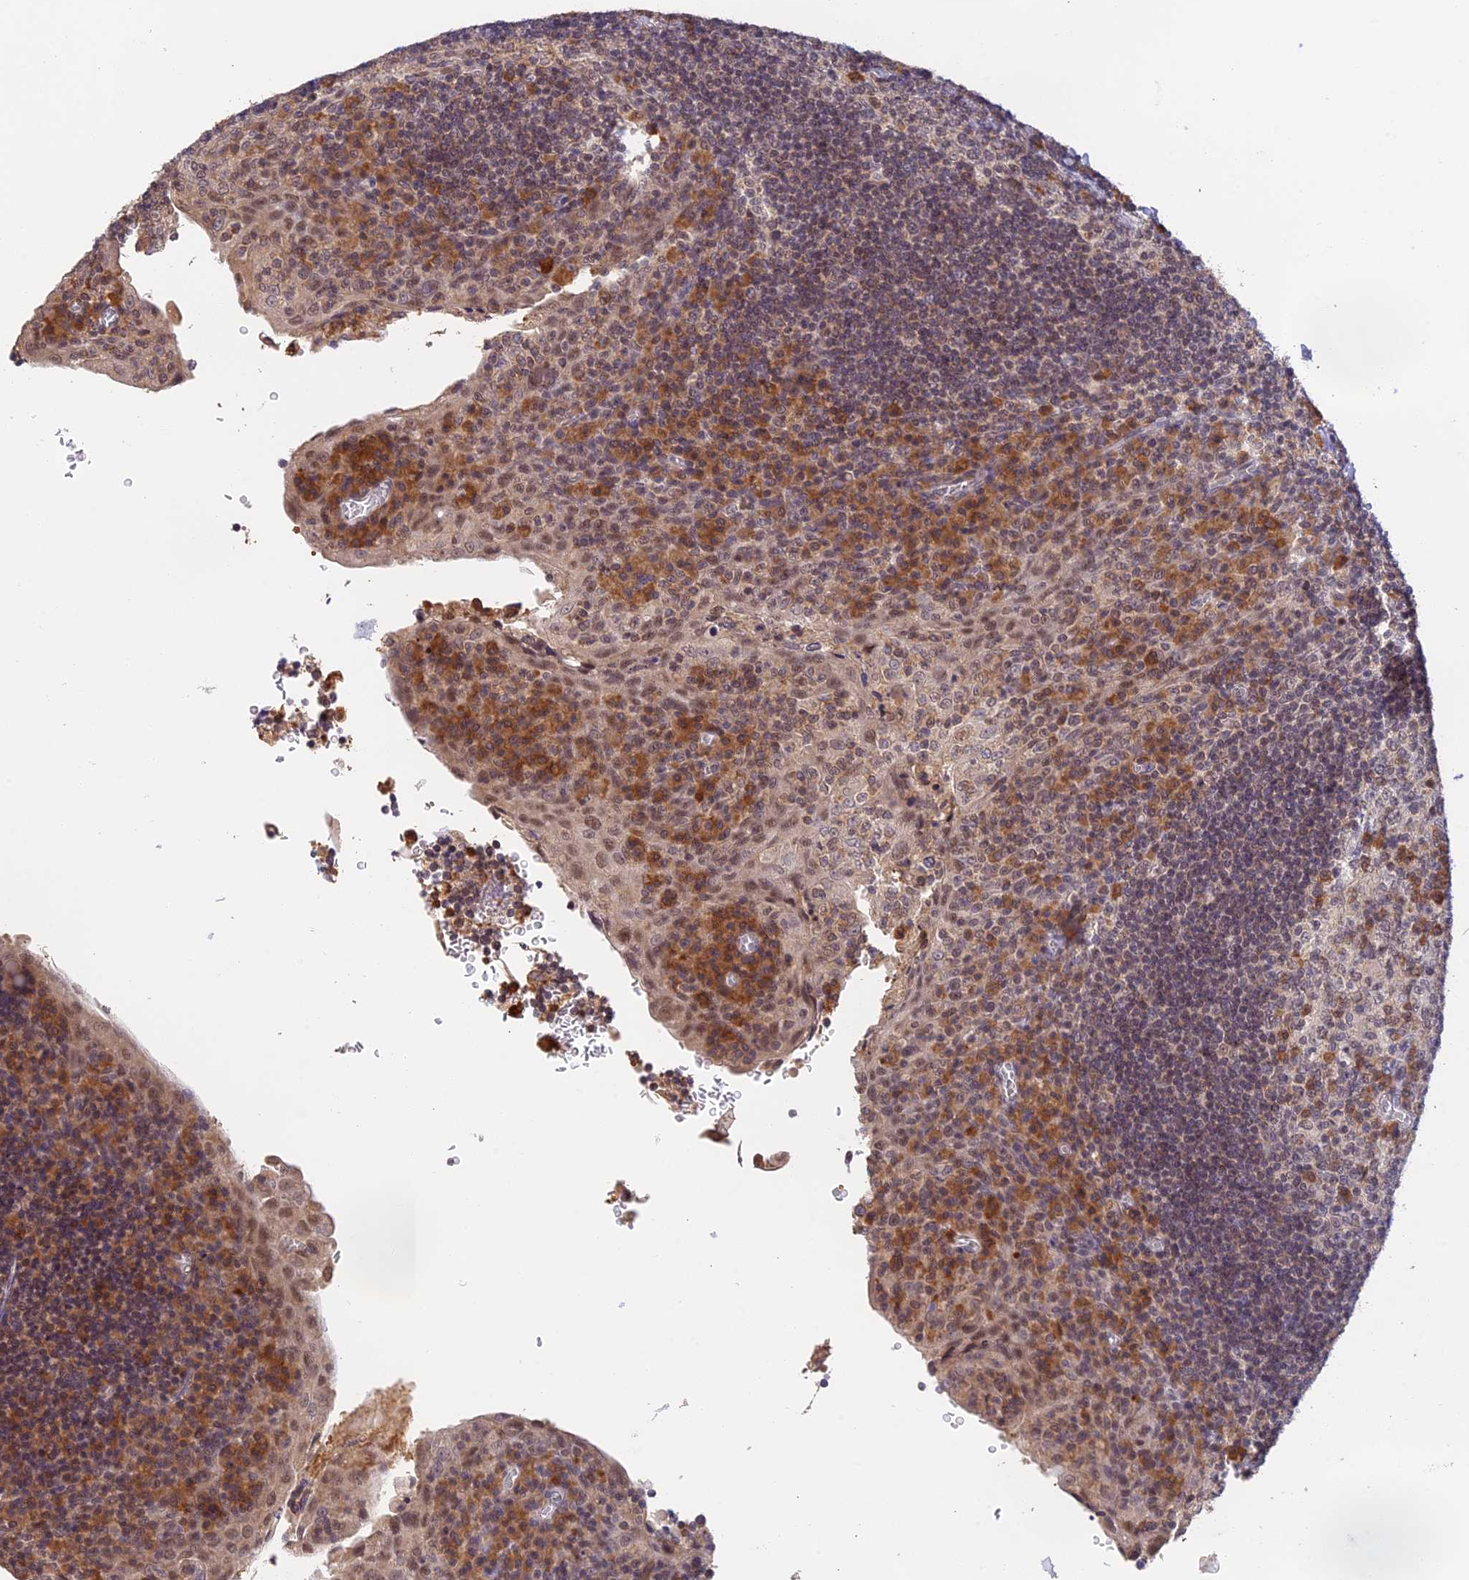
{"staining": {"intensity": "moderate", "quantity": "<25%", "location": "cytoplasmic/membranous"}, "tissue": "tonsil", "cell_type": "Germinal center cells", "image_type": "normal", "snomed": [{"axis": "morphology", "description": "Normal tissue, NOS"}, {"axis": "topography", "description": "Tonsil"}], "caption": "IHC histopathology image of unremarkable human tonsil stained for a protein (brown), which exhibits low levels of moderate cytoplasmic/membranous positivity in approximately <25% of germinal center cells.", "gene": "PEX16", "patient": {"sex": "male", "age": 17}}